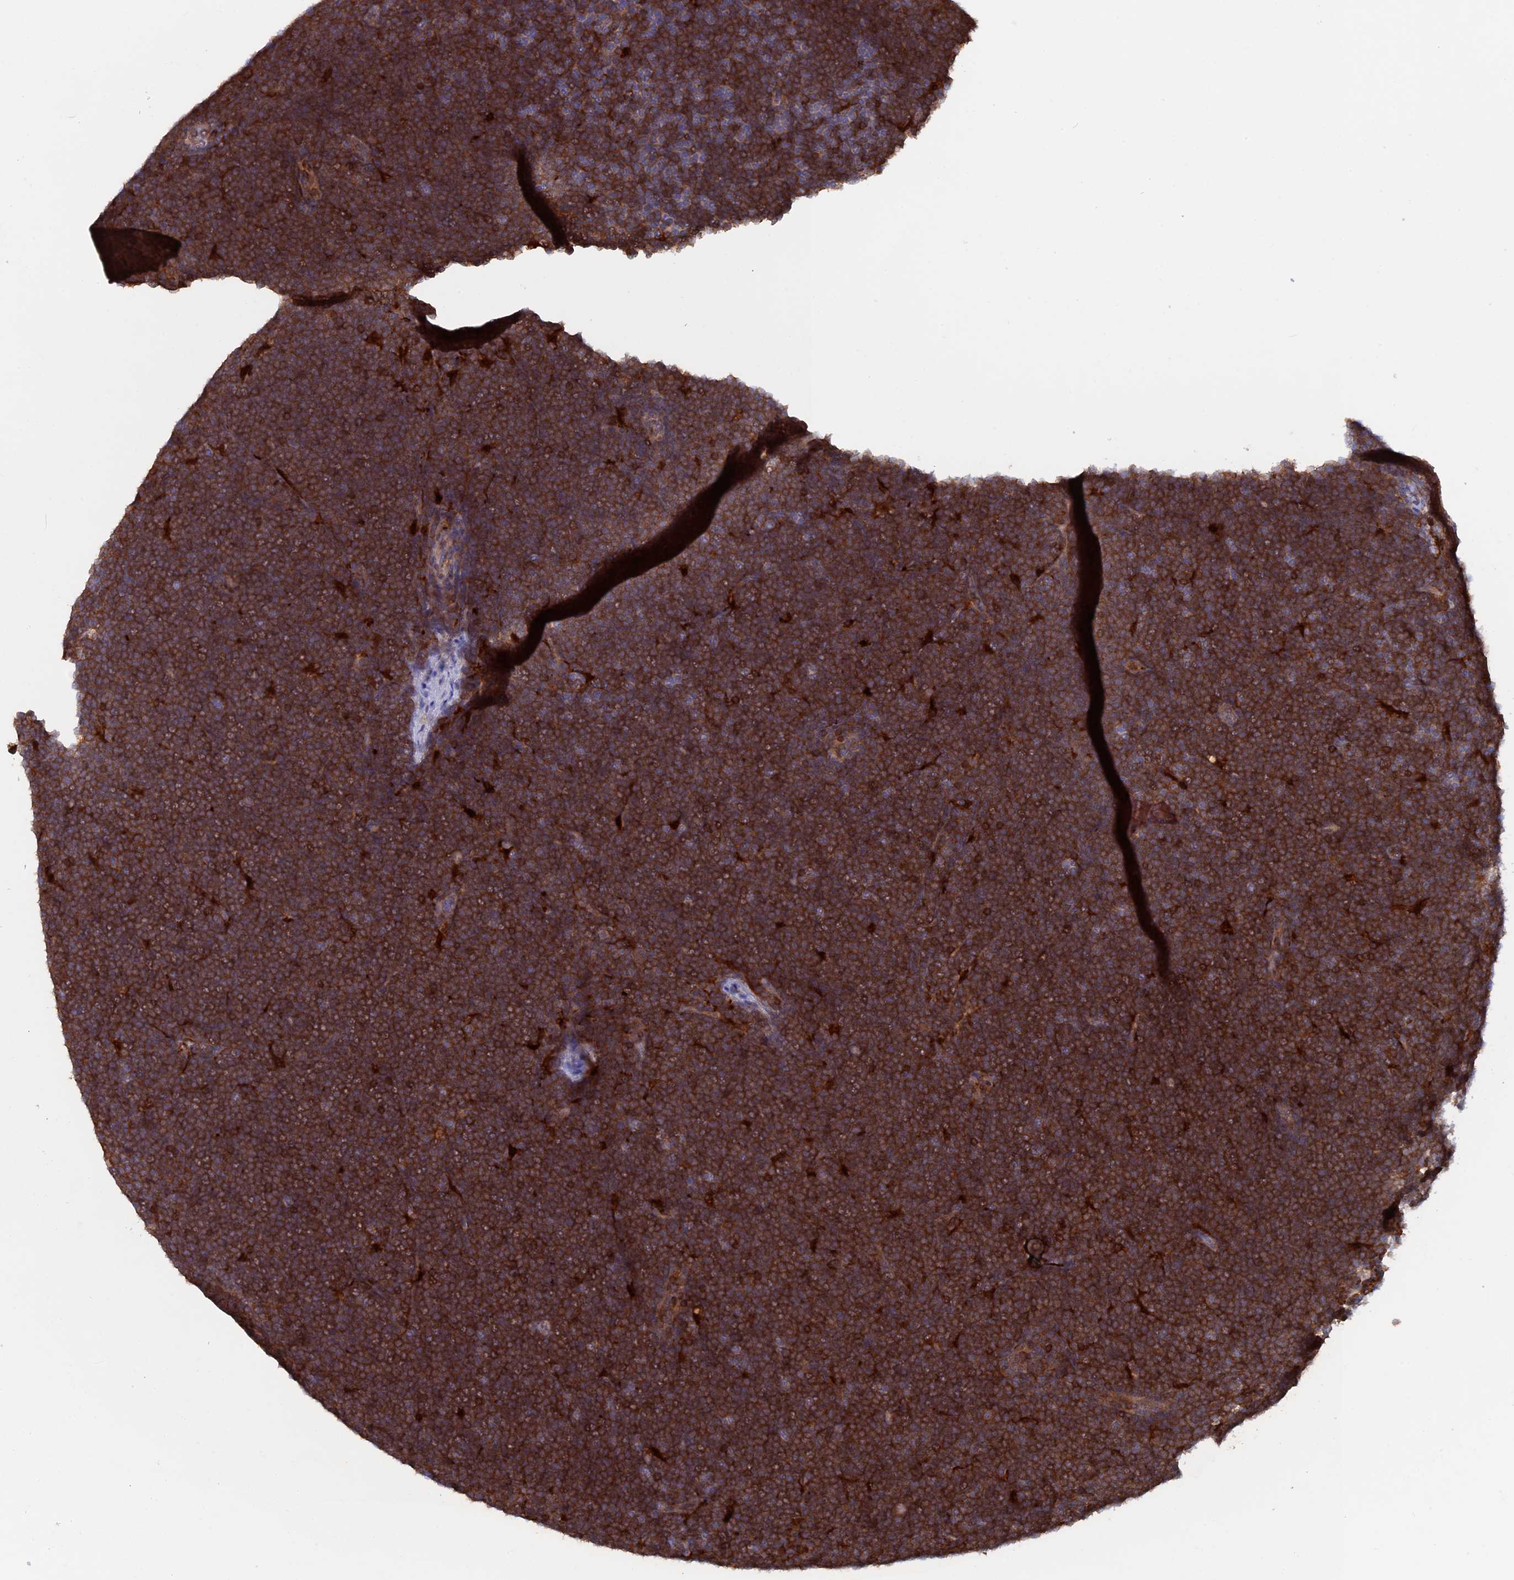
{"staining": {"intensity": "strong", "quantity": ">75%", "location": "cytoplasmic/membranous"}, "tissue": "lymphoma", "cell_type": "Tumor cells", "image_type": "cancer", "snomed": [{"axis": "morphology", "description": "Malignant lymphoma, non-Hodgkin's type, High grade"}, {"axis": "topography", "description": "Lymph node"}], "caption": "Tumor cells display strong cytoplasmic/membranous staining in about >75% of cells in malignant lymphoma, non-Hodgkin's type (high-grade).", "gene": "BLVRA", "patient": {"sex": "male", "age": 13}}